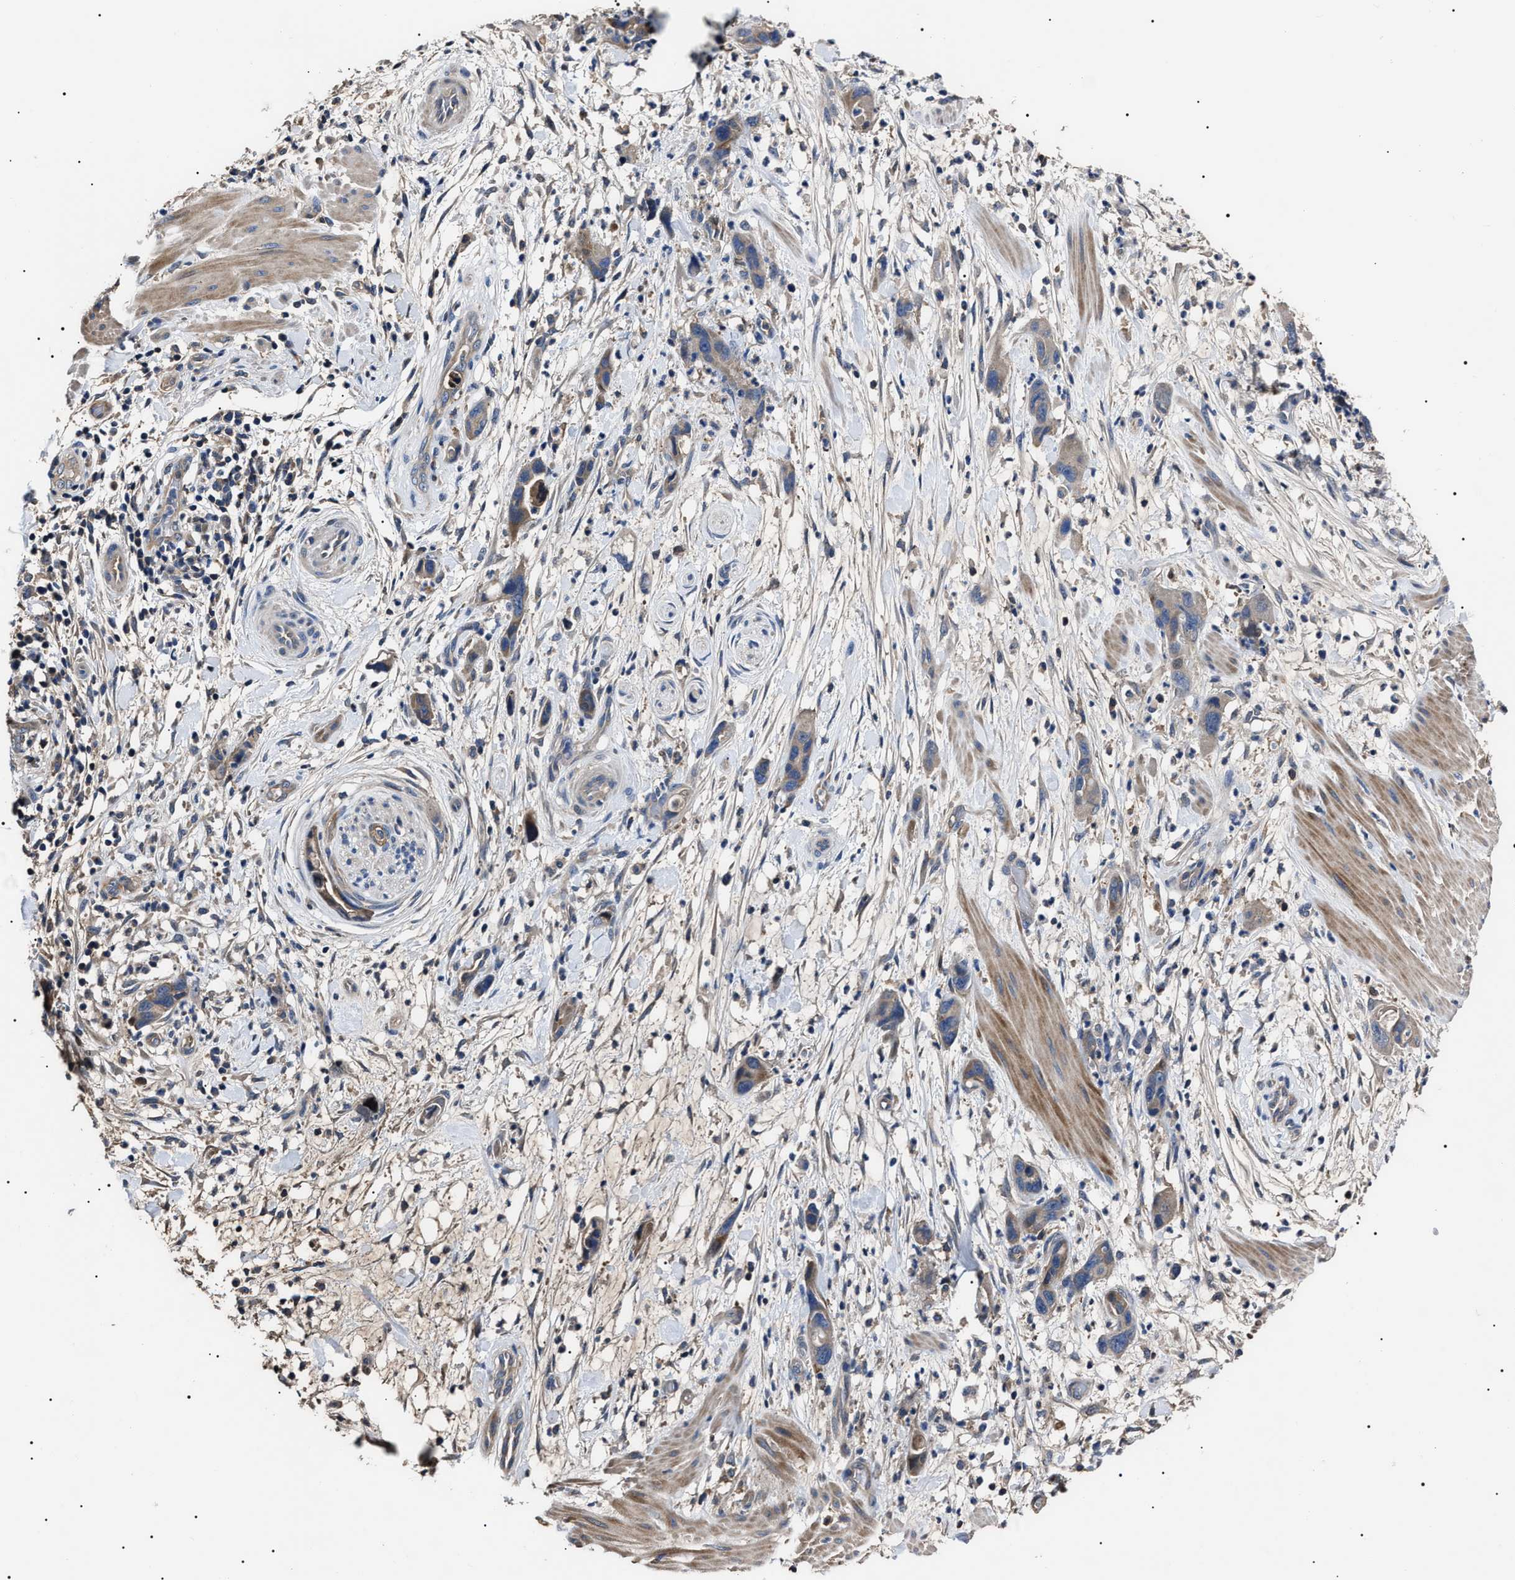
{"staining": {"intensity": "weak", "quantity": ">75%", "location": "cytoplasmic/membranous"}, "tissue": "pancreatic cancer", "cell_type": "Tumor cells", "image_type": "cancer", "snomed": [{"axis": "morphology", "description": "Adenocarcinoma, NOS"}, {"axis": "topography", "description": "Pancreas"}], "caption": "IHC (DAB) staining of human adenocarcinoma (pancreatic) reveals weak cytoplasmic/membranous protein expression in about >75% of tumor cells.", "gene": "IFT81", "patient": {"sex": "female", "age": 71}}